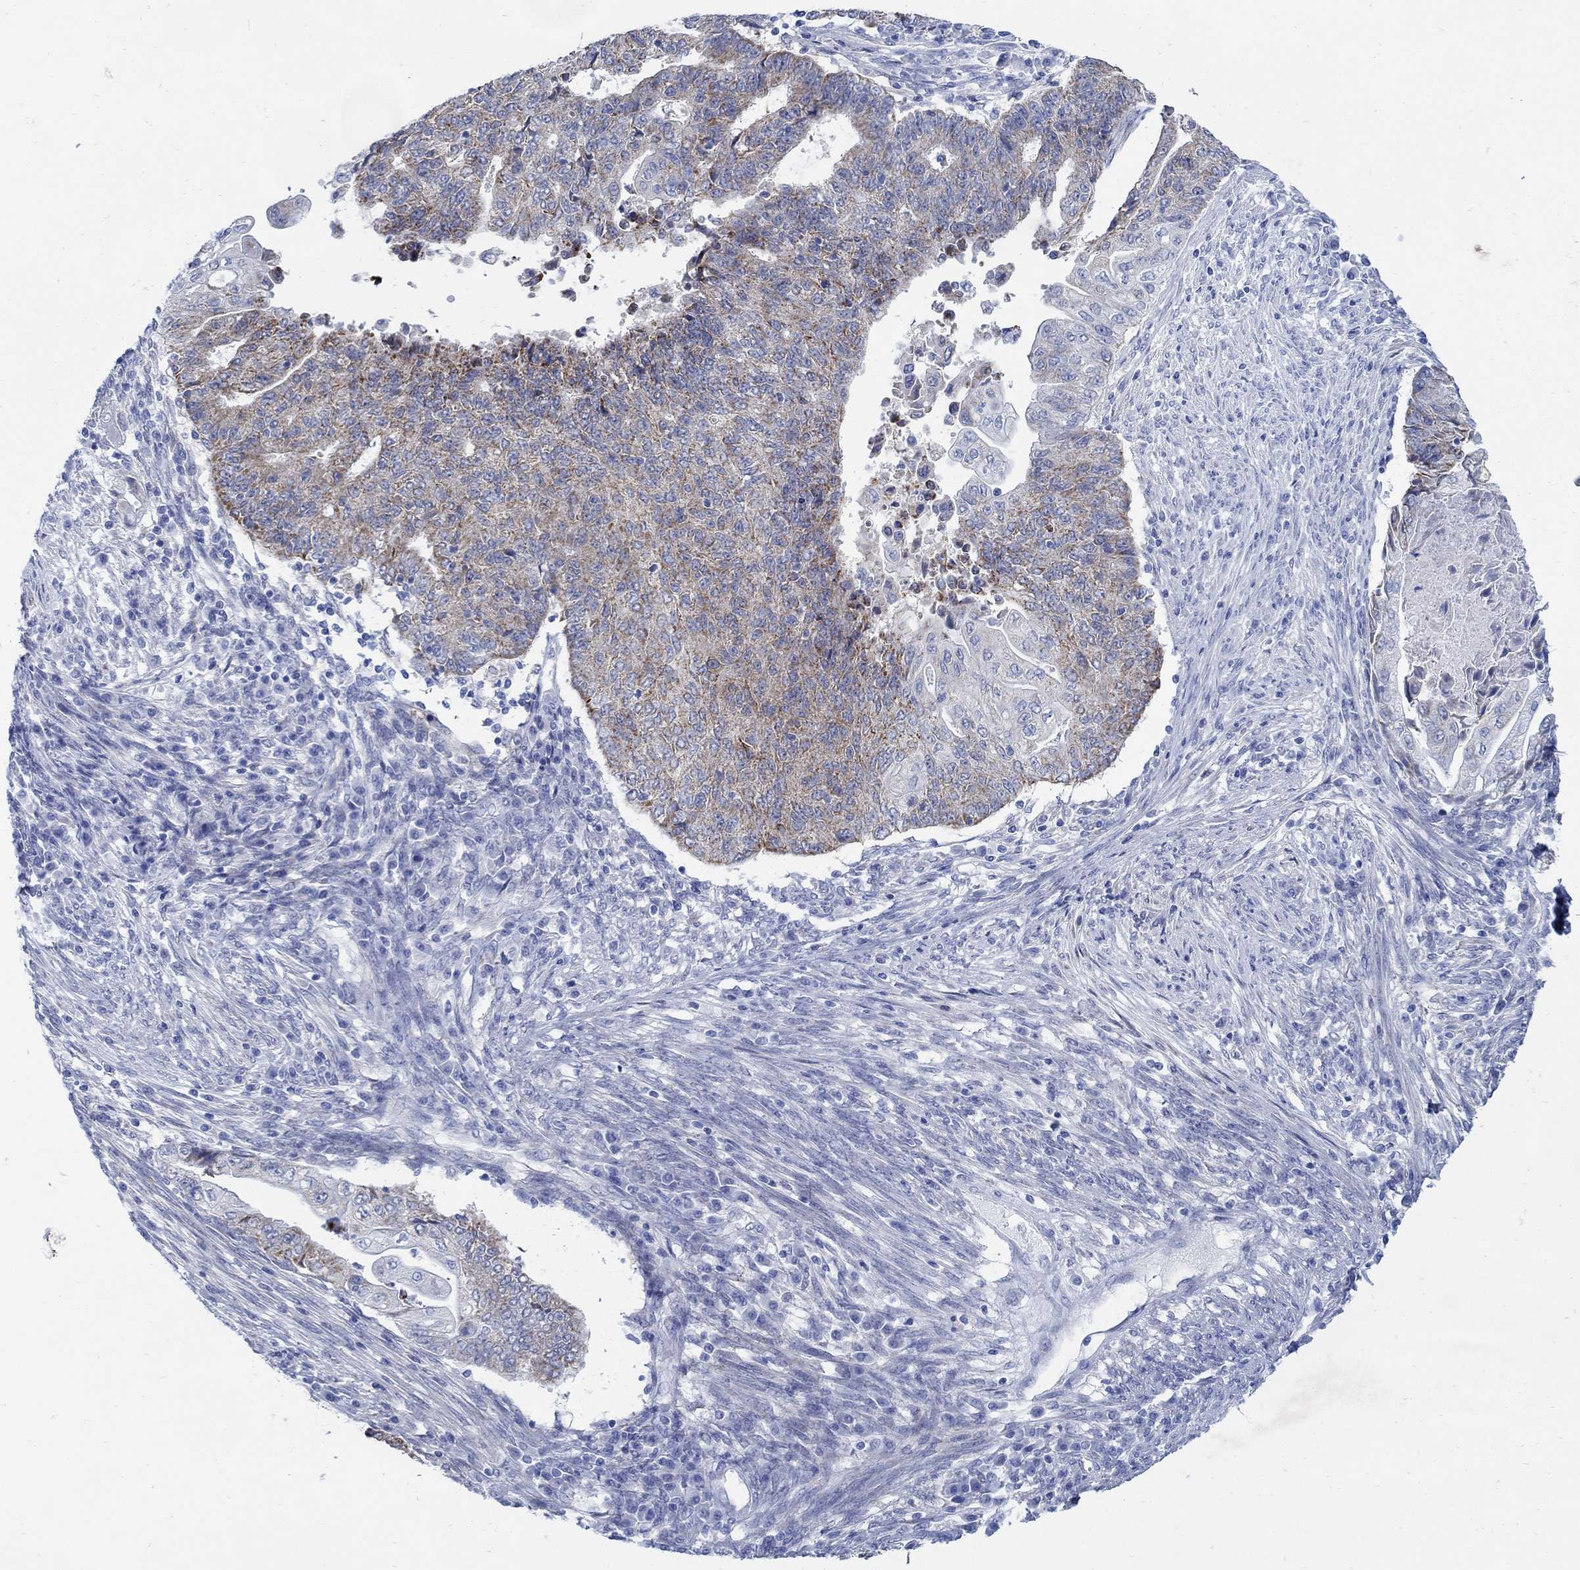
{"staining": {"intensity": "moderate", "quantity": "<25%", "location": "cytoplasmic/membranous"}, "tissue": "endometrial cancer", "cell_type": "Tumor cells", "image_type": "cancer", "snomed": [{"axis": "morphology", "description": "Adenocarcinoma, NOS"}, {"axis": "topography", "description": "Uterus"}, {"axis": "topography", "description": "Endometrium"}], "caption": "Protein staining of adenocarcinoma (endometrial) tissue reveals moderate cytoplasmic/membranous positivity in about <25% of tumor cells.", "gene": "ZDHHC14", "patient": {"sex": "female", "age": 54}}